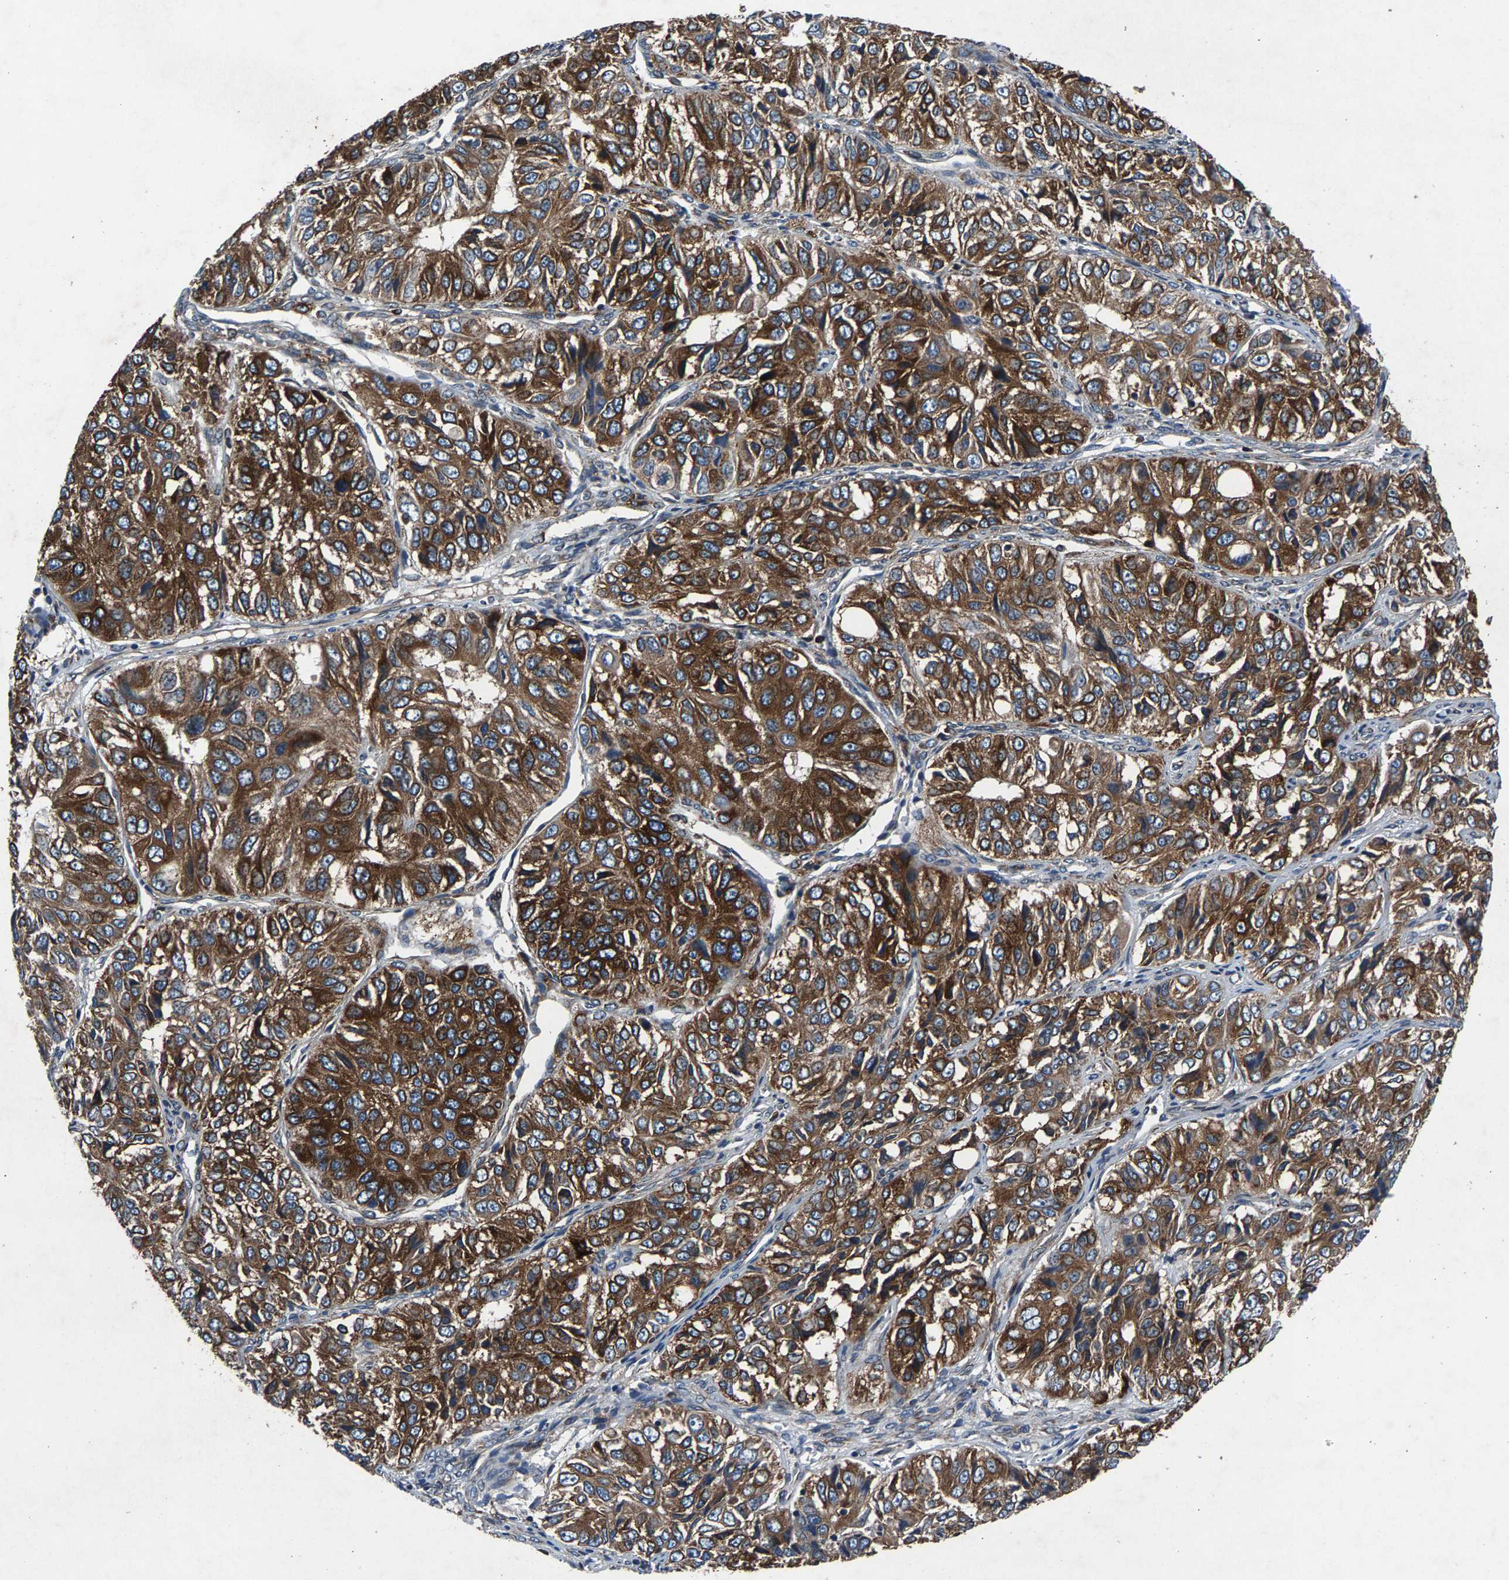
{"staining": {"intensity": "strong", "quantity": ">75%", "location": "cytoplasmic/membranous"}, "tissue": "ovarian cancer", "cell_type": "Tumor cells", "image_type": "cancer", "snomed": [{"axis": "morphology", "description": "Carcinoma, endometroid"}, {"axis": "topography", "description": "Ovary"}], "caption": "IHC histopathology image of neoplastic tissue: endometroid carcinoma (ovarian) stained using IHC exhibits high levels of strong protein expression localized specifically in the cytoplasmic/membranous of tumor cells, appearing as a cytoplasmic/membranous brown color.", "gene": "LPCAT1", "patient": {"sex": "female", "age": 51}}